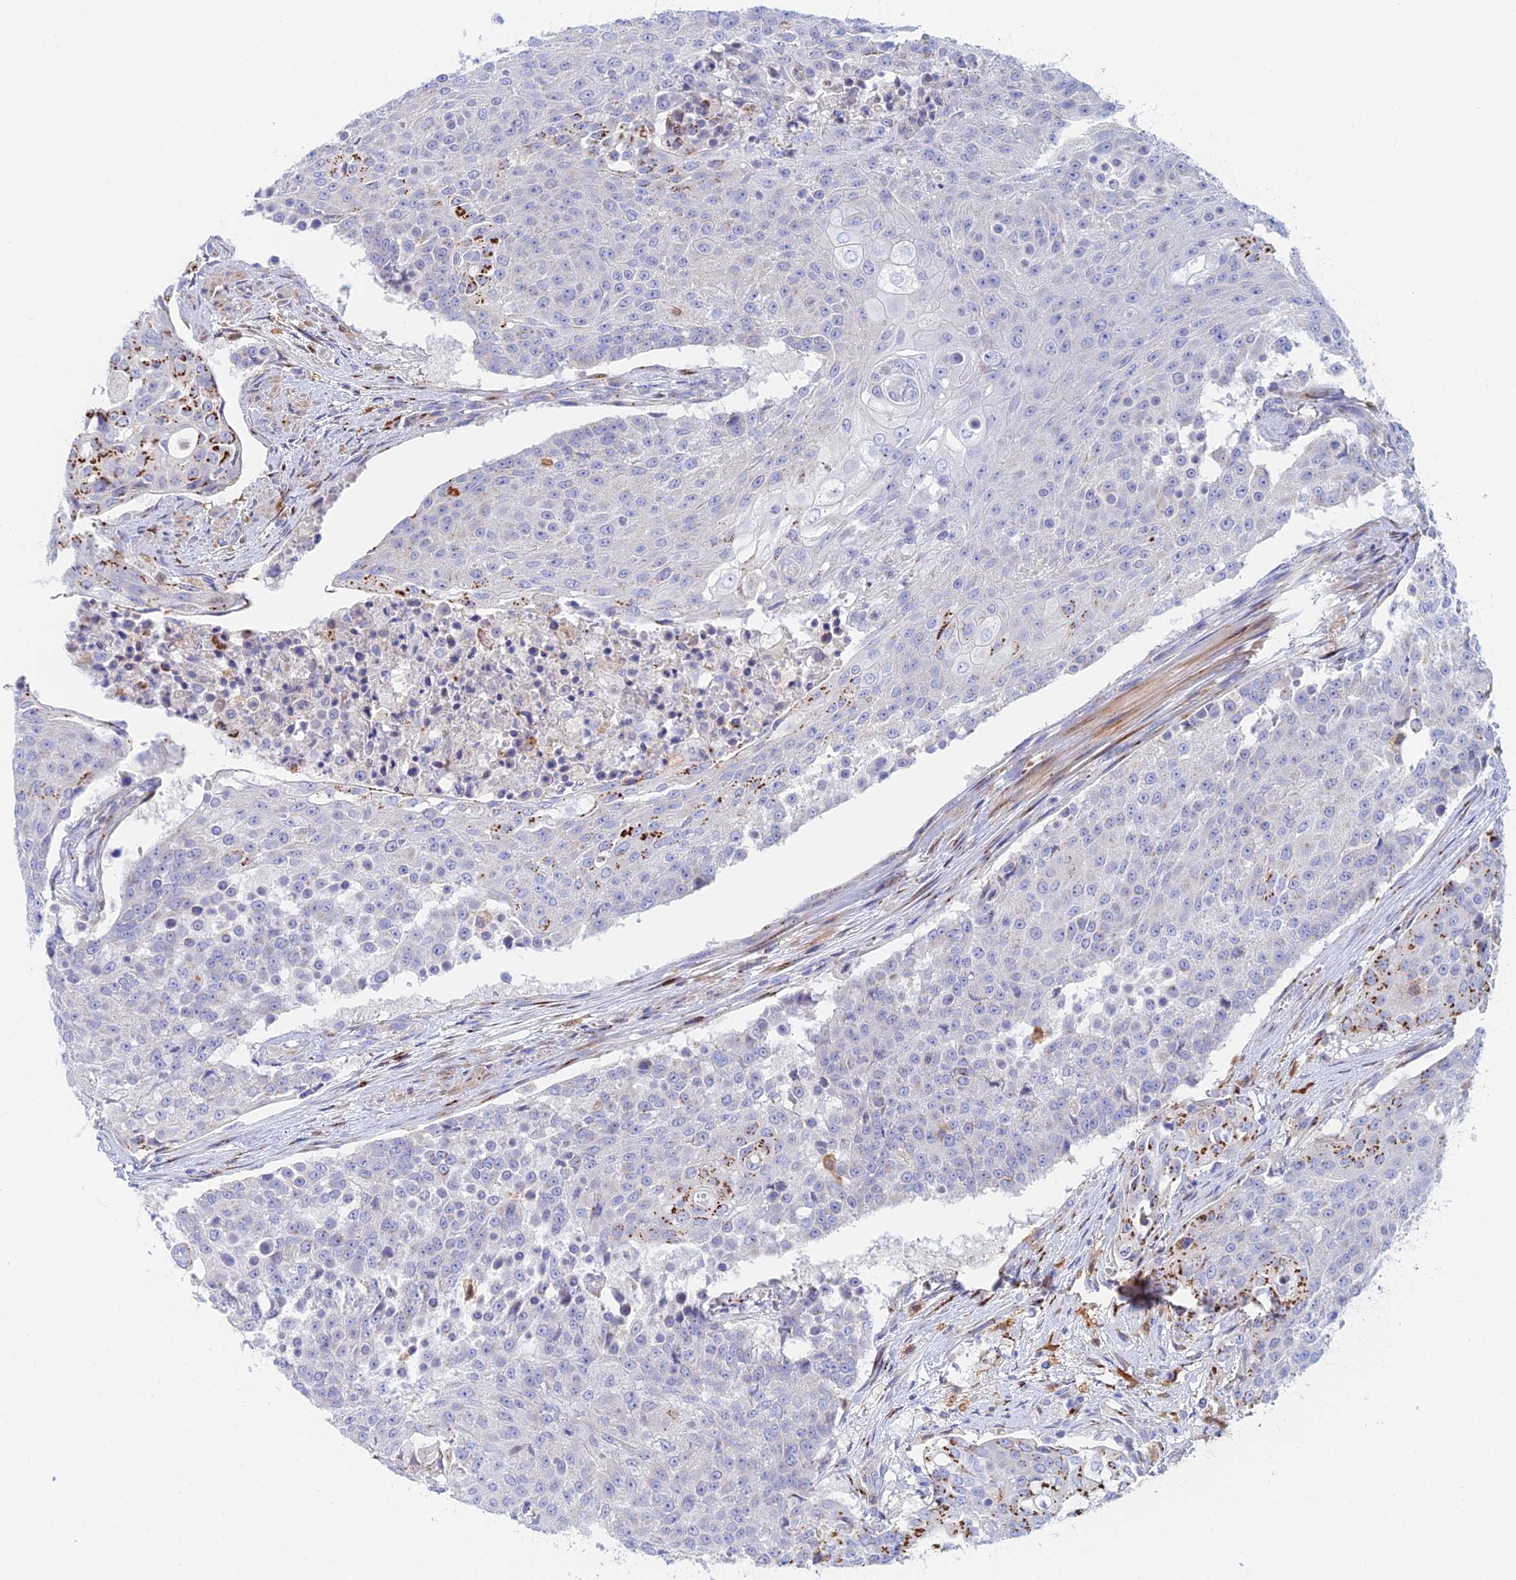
{"staining": {"intensity": "strong", "quantity": "<25%", "location": "cytoplasmic/membranous"}, "tissue": "urothelial cancer", "cell_type": "Tumor cells", "image_type": "cancer", "snomed": [{"axis": "morphology", "description": "Urothelial carcinoma, High grade"}, {"axis": "topography", "description": "Urinary bladder"}], "caption": "DAB immunohistochemical staining of human urothelial cancer shows strong cytoplasmic/membranous protein expression in approximately <25% of tumor cells.", "gene": "SLC24A3", "patient": {"sex": "female", "age": 63}}